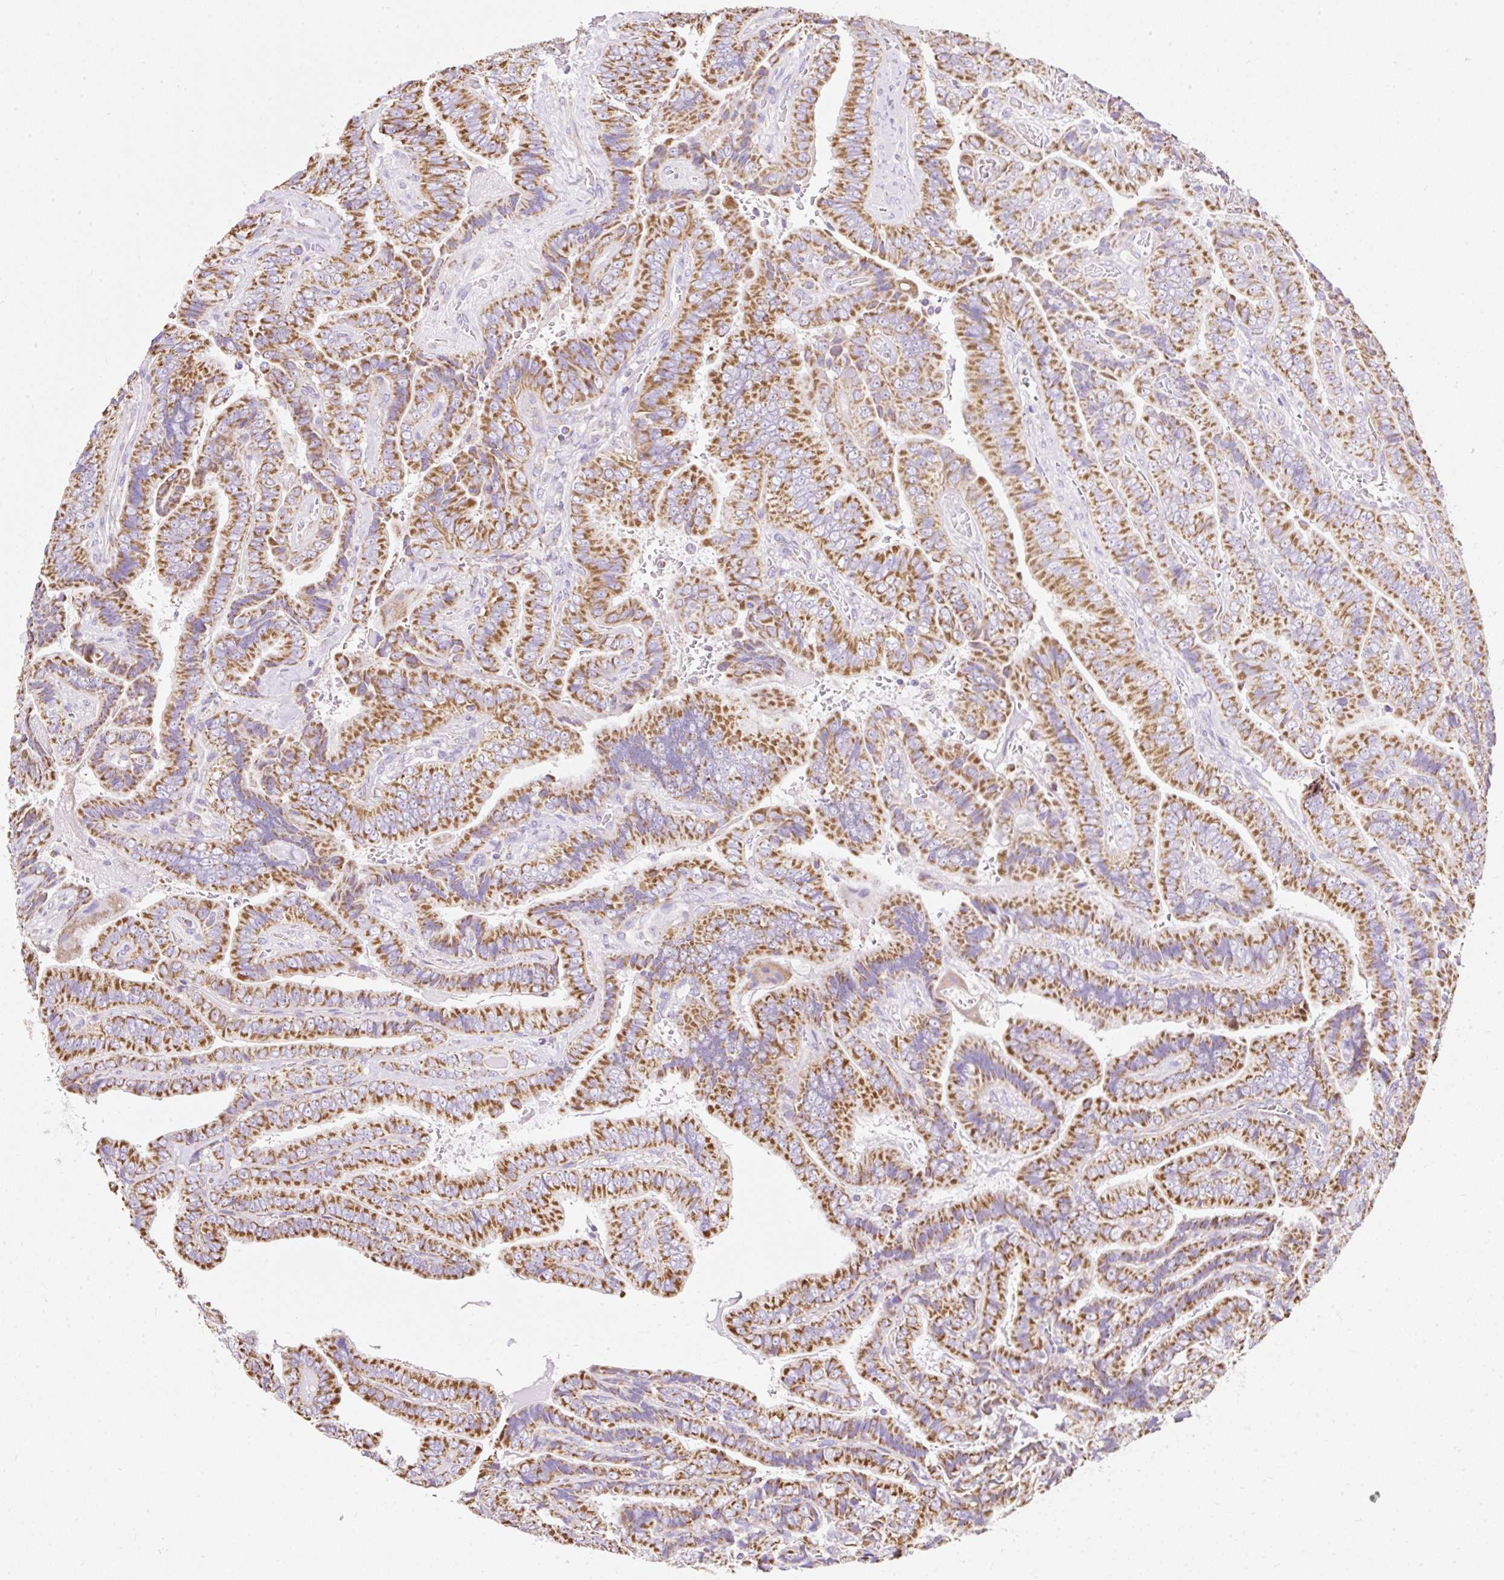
{"staining": {"intensity": "strong", "quantity": ">75%", "location": "cytoplasmic/membranous"}, "tissue": "thyroid cancer", "cell_type": "Tumor cells", "image_type": "cancer", "snomed": [{"axis": "morphology", "description": "Papillary adenocarcinoma, NOS"}, {"axis": "topography", "description": "Thyroid gland"}], "caption": "The photomicrograph reveals a brown stain indicating the presence of a protein in the cytoplasmic/membranous of tumor cells in papillary adenocarcinoma (thyroid).", "gene": "DAAM2", "patient": {"sex": "male", "age": 61}}